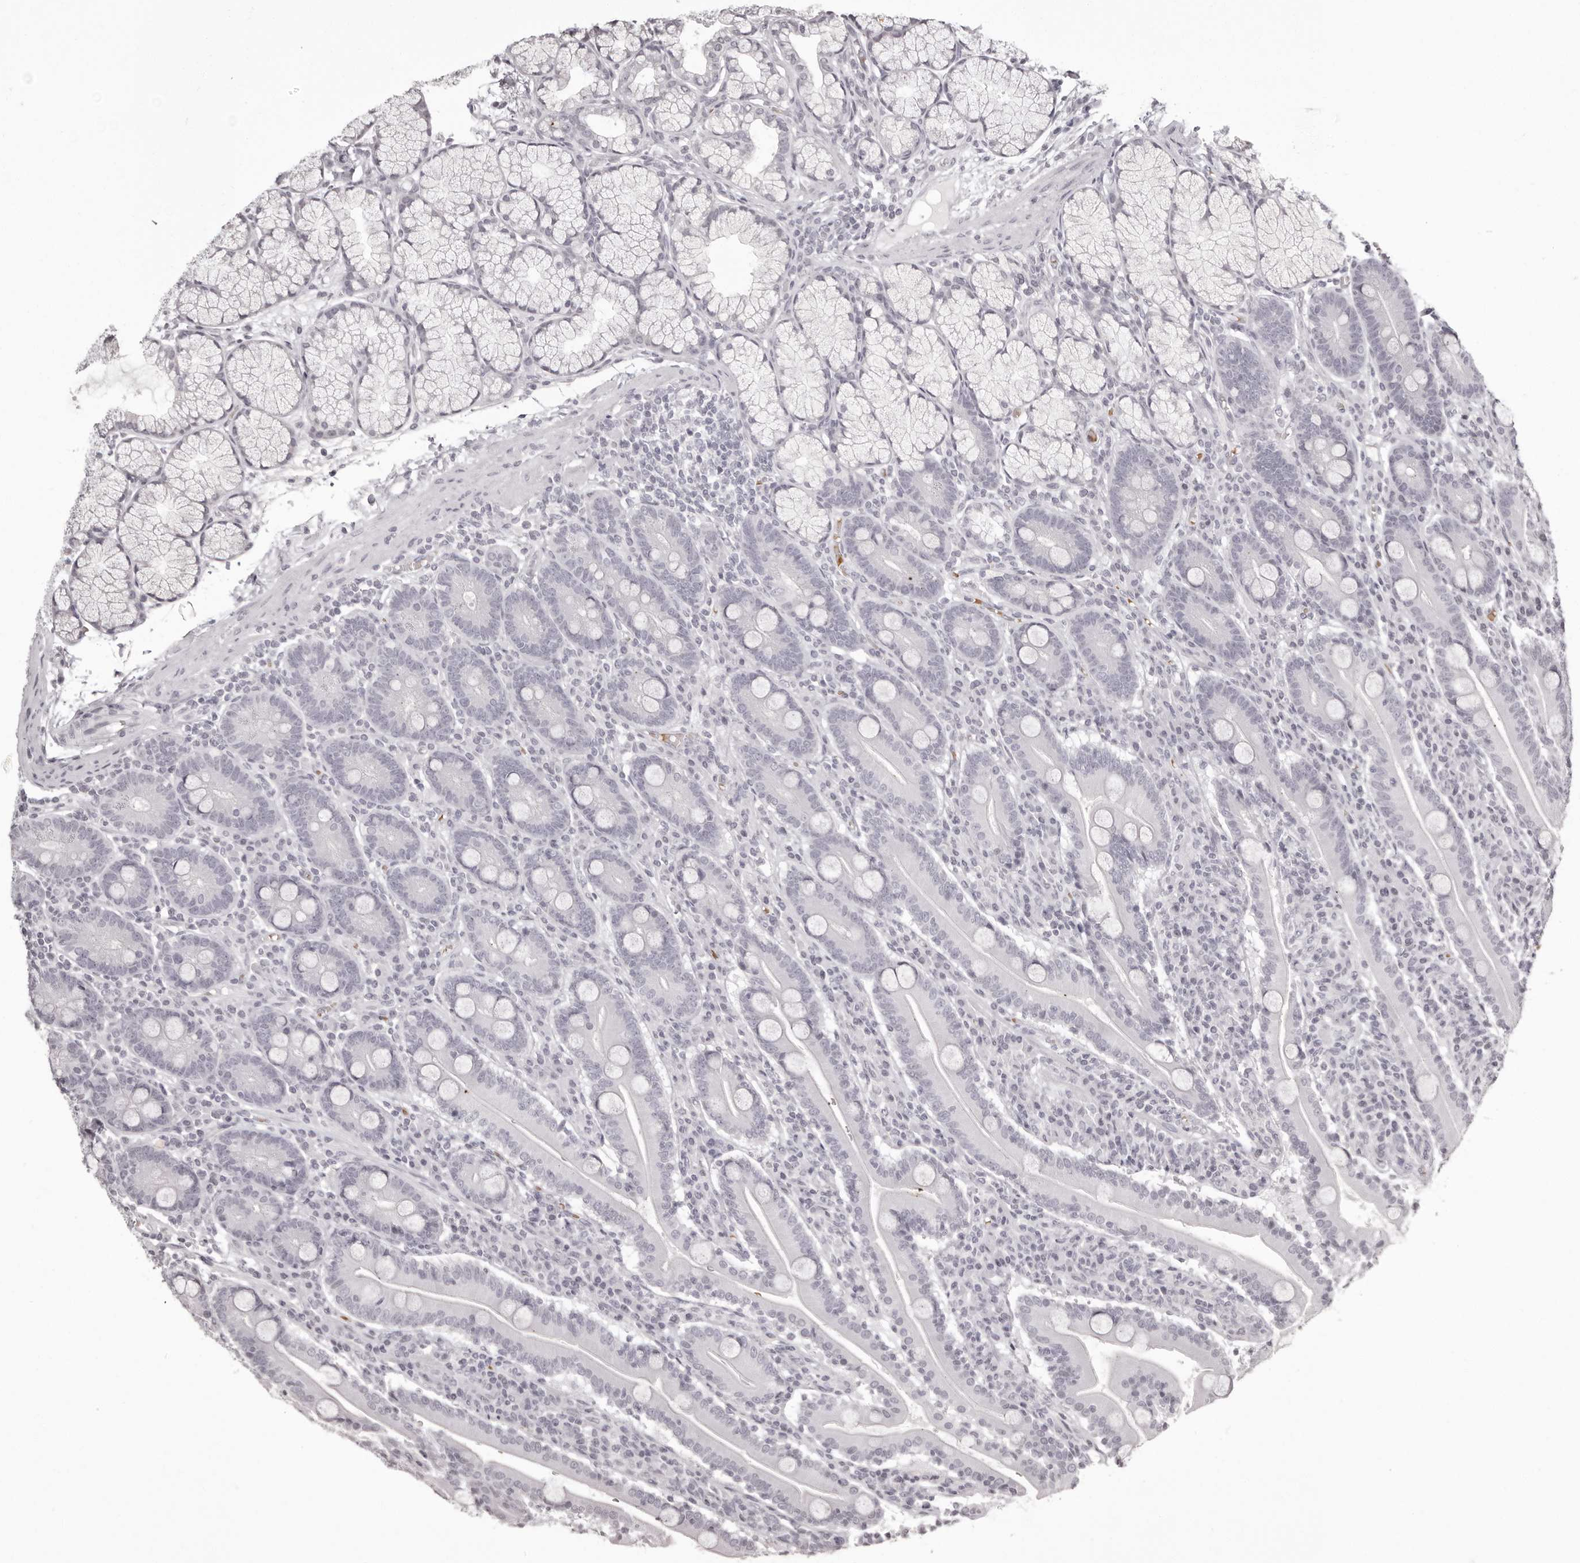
{"staining": {"intensity": "negative", "quantity": "none", "location": "none"}, "tissue": "duodenum", "cell_type": "Glandular cells", "image_type": "normal", "snomed": [{"axis": "morphology", "description": "Normal tissue, NOS"}, {"axis": "topography", "description": "Duodenum"}], "caption": "Image shows no significant protein expression in glandular cells of benign duodenum. (Brightfield microscopy of DAB (3,3'-diaminobenzidine) immunohistochemistry at high magnification).", "gene": "C8orf74", "patient": {"sex": "male", "age": 35}}